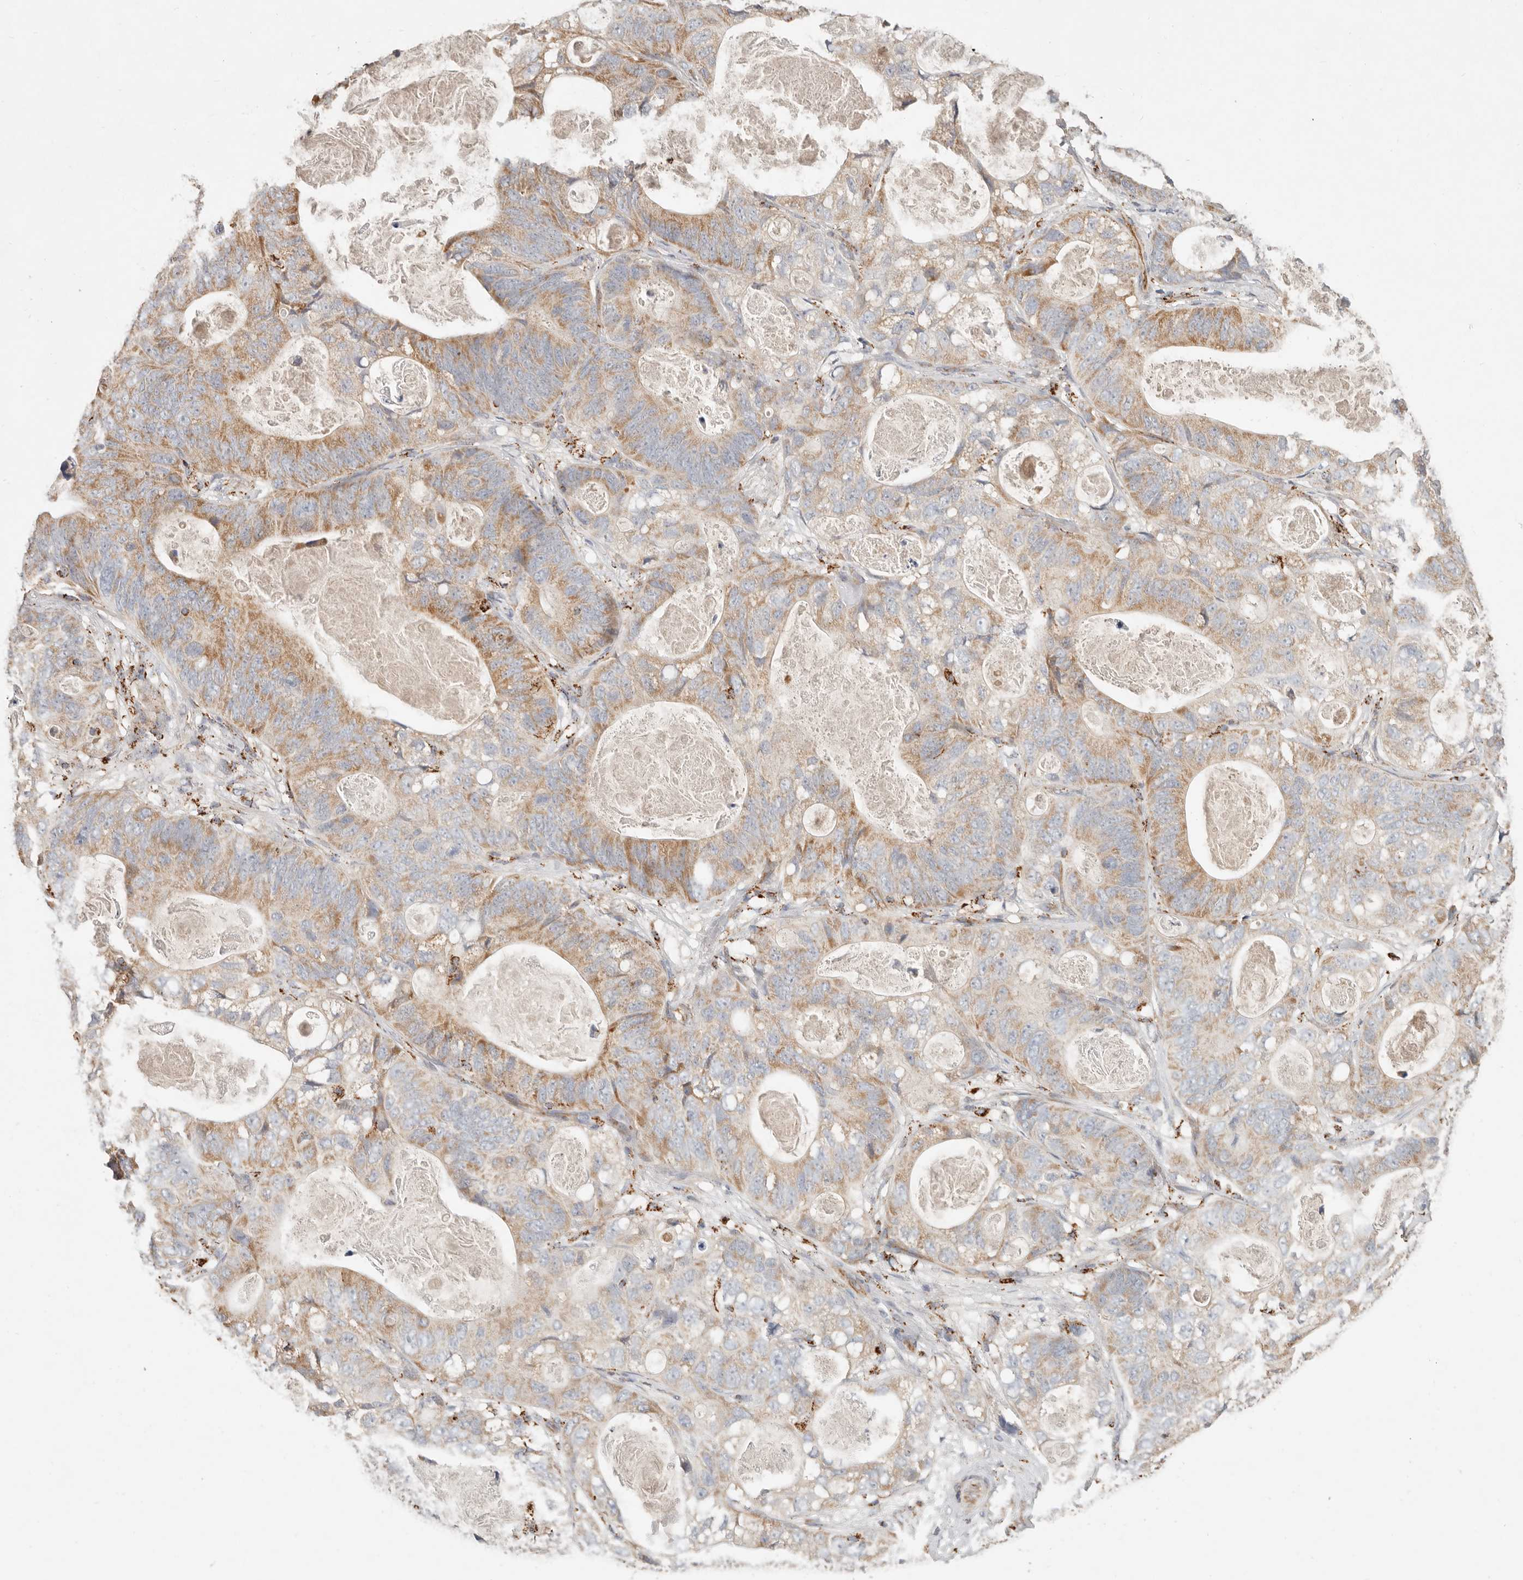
{"staining": {"intensity": "moderate", "quantity": "25%-75%", "location": "cytoplasmic/membranous"}, "tissue": "stomach cancer", "cell_type": "Tumor cells", "image_type": "cancer", "snomed": [{"axis": "morphology", "description": "Normal tissue, NOS"}, {"axis": "morphology", "description": "Adenocarcinoma, NOS"}, {"axis": "topography", "description": "Stomach"}], "caption": "A photomicrograph of human adenocarcinoma (stomach) stained for a protein displays moderate cytoplasmic/membranous brown staining in tumor cells. Immunohistochemistry stains the protein of interest in brown and the nuclei are stained blue.", "gene": "ARHGEF10L", "patient": {"sex": "female", "age": 89}}